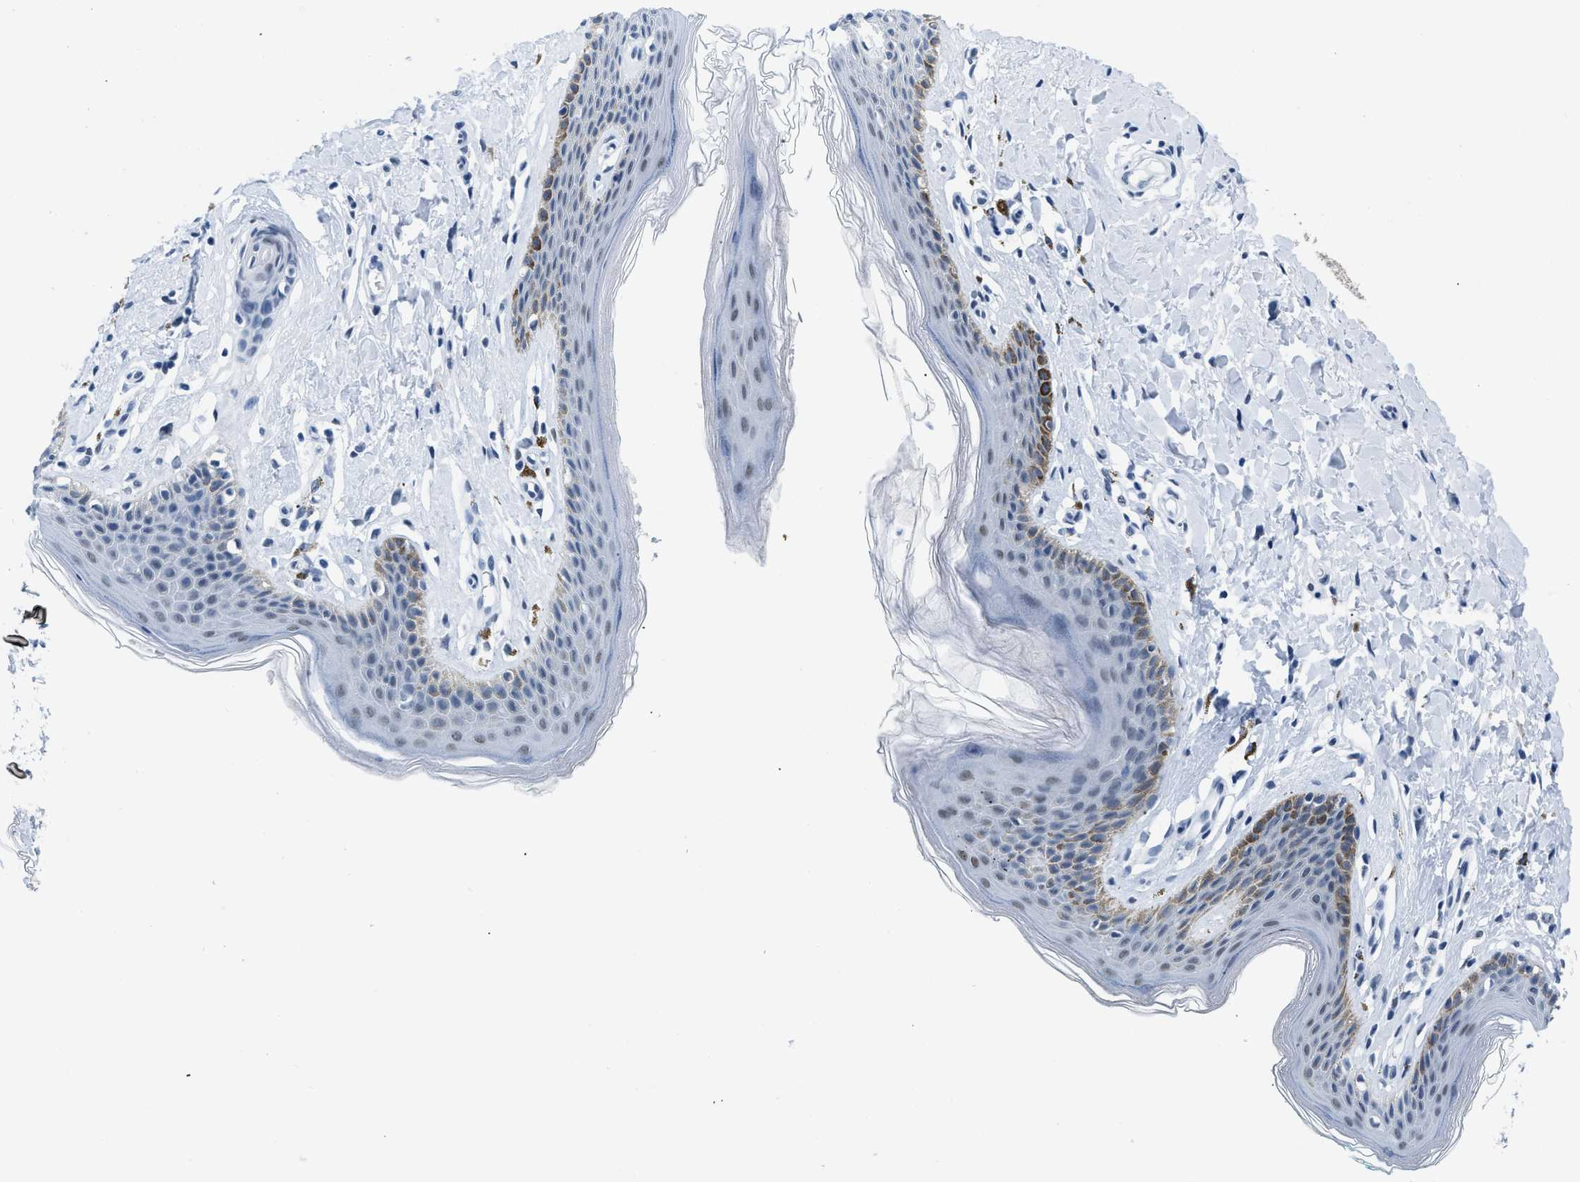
{"staining": {"intensity": "moderate", "quantity": "<25%", "location": "cytoplasmic/membranous,nuclear"}, "tissue": "skin", "cell_type": "Epidermal cells", "image_type": "normal", "snomed": [{"axis": "morphology", "description": "Normal tissue, NOS"}, {"axis": "topography", "description": "Vulva"}], "caption": "This histopathology image exhibits IHC staining of unremarkable skin, with low moderate cytoplasmic/membranous,nuclear expression in about <25% of epidermal cells.", "gene": "CTBP1", "patient": {"sex": "female", "age": 66}}